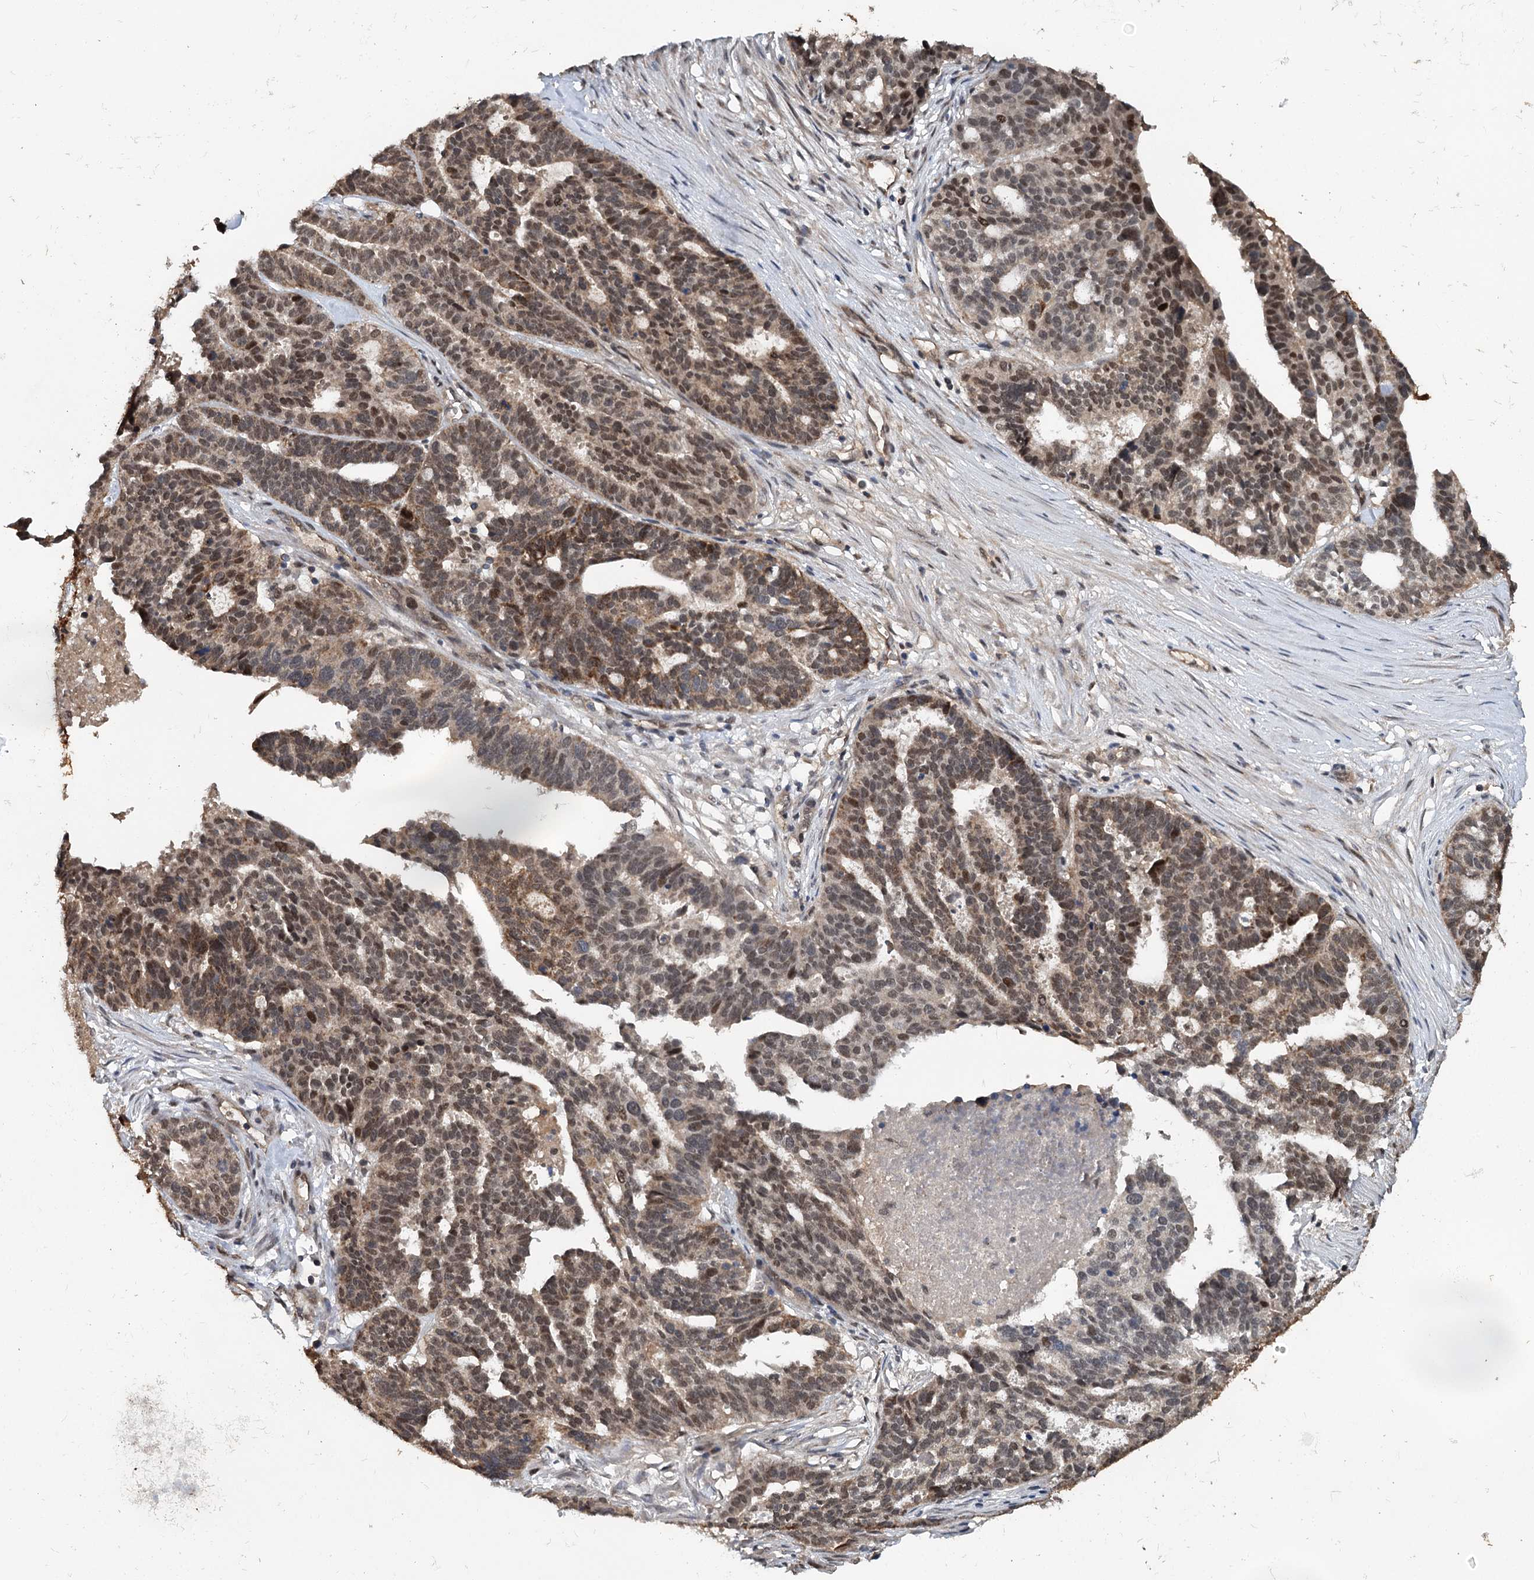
{"staining": {"intensity": "moderate", "quantity": "25%-75%", "location": "cytoplasmic/membranous,nuclear"}, "tissue": "ovarian cancer", "cell_type": "Tumor cells", "image_type": "cancer", "snomed": [{"axis": "morphology", "description": "Cystadenocarcinoma, serous, NOS"}, {"axis": "topography", "description": "Ovary"}], "caption": "Ovarian cancer (serous cystadenocarcinoma) stained with immunohistochemistry (IHC) reveals moderate cytoplasmic/membranous and nuclear staining in approximately 25%-75% of tumor cells.", "gene": "MYG1", "patient": {"sex": "female", "age": 59}}